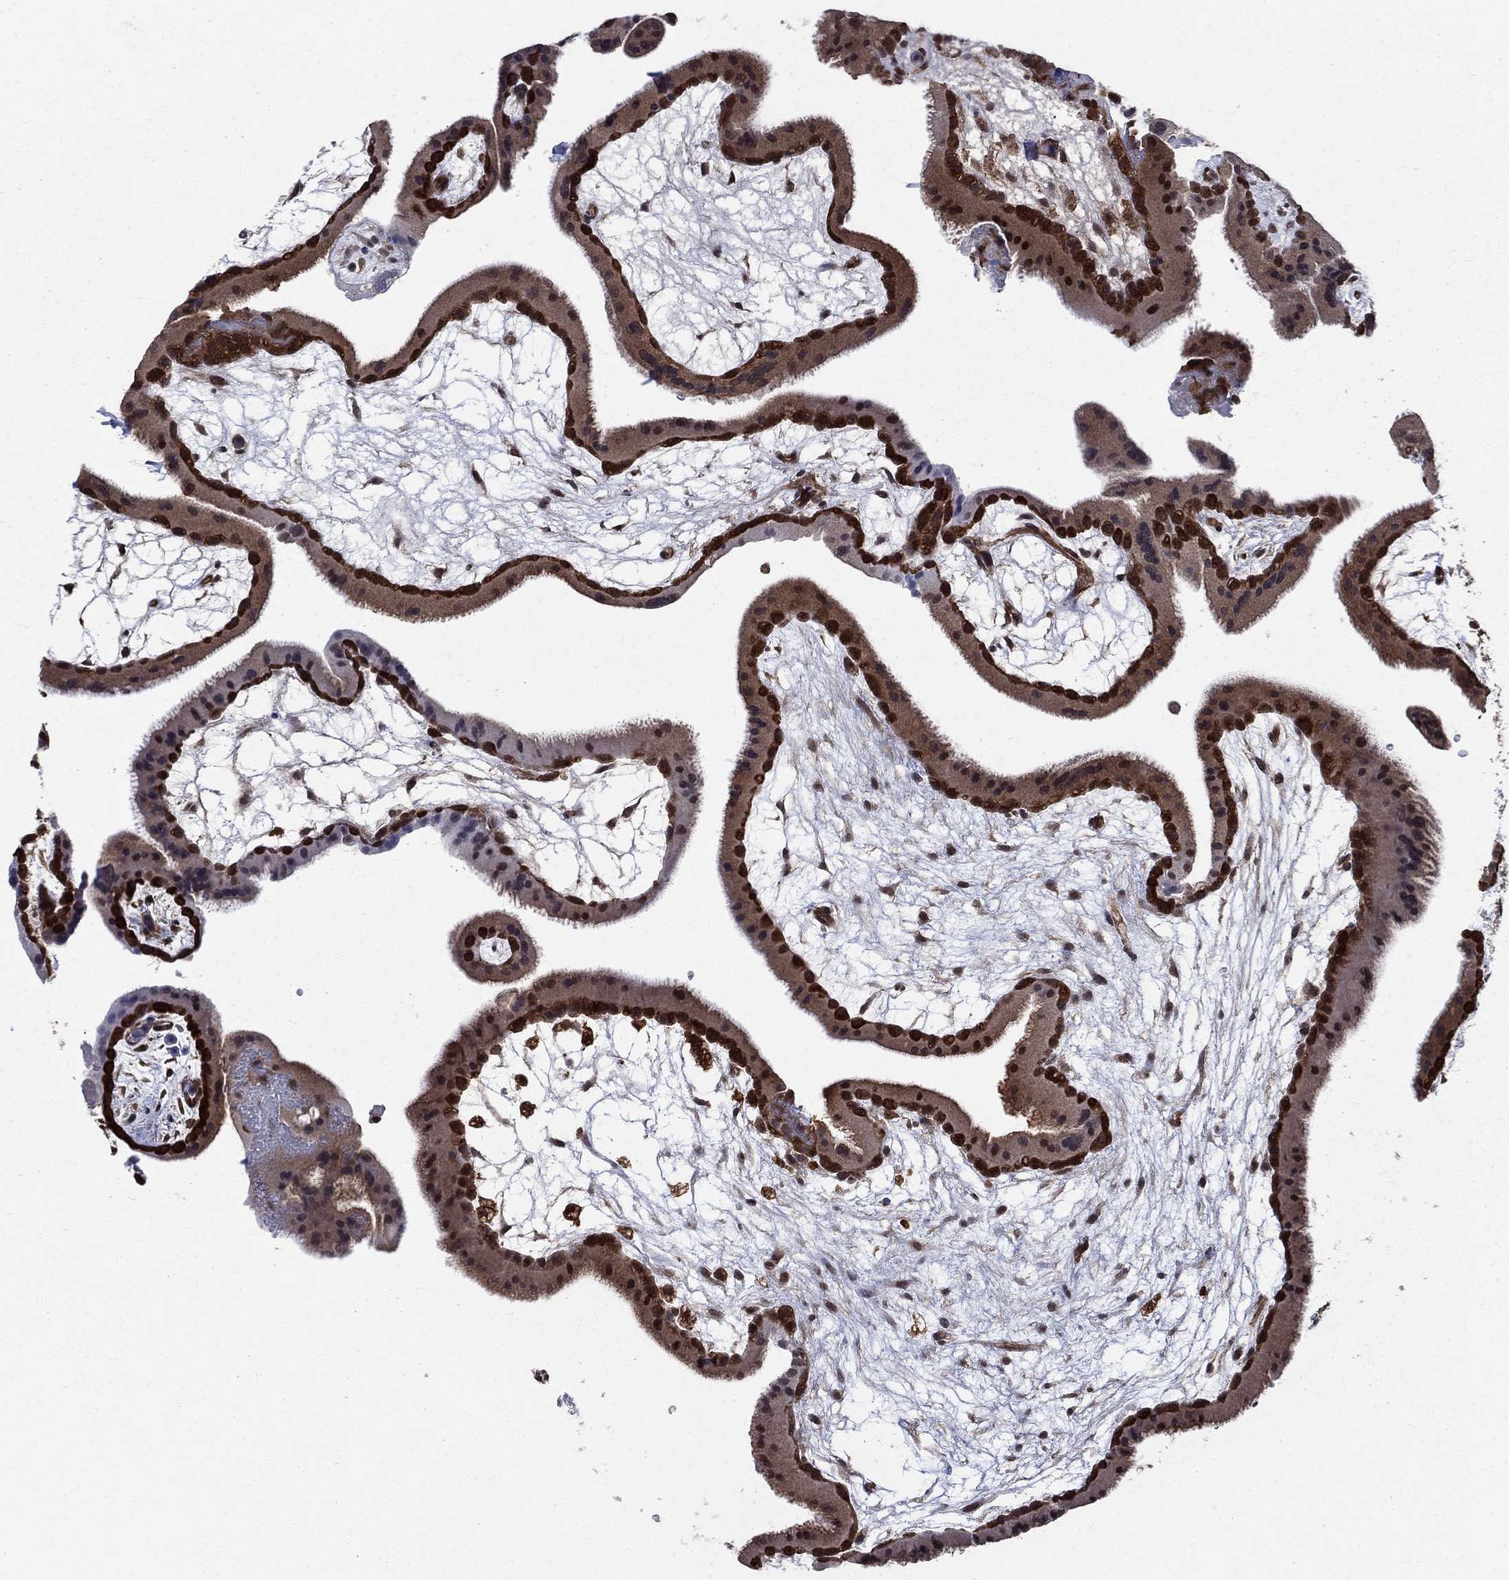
{"staining": {"intensity": "moderate", "quantity": "<25%", "location": "nuclear"}, "tissue": "placenta", "cell_type": "Decidual cells", "image_type": "normal", "snomed": [{"axis": "morphology", "description": "Normal tissue, NOS"}, {"axis": "topography", "description": "Placenta"}], "caption": "Human placenta stained with a brown dye demonstrates moderate nuclear positive staining in about <25% of decidual cells.", "gene": "CACYBP", "patient": {"sex": "female", "age": 19}}